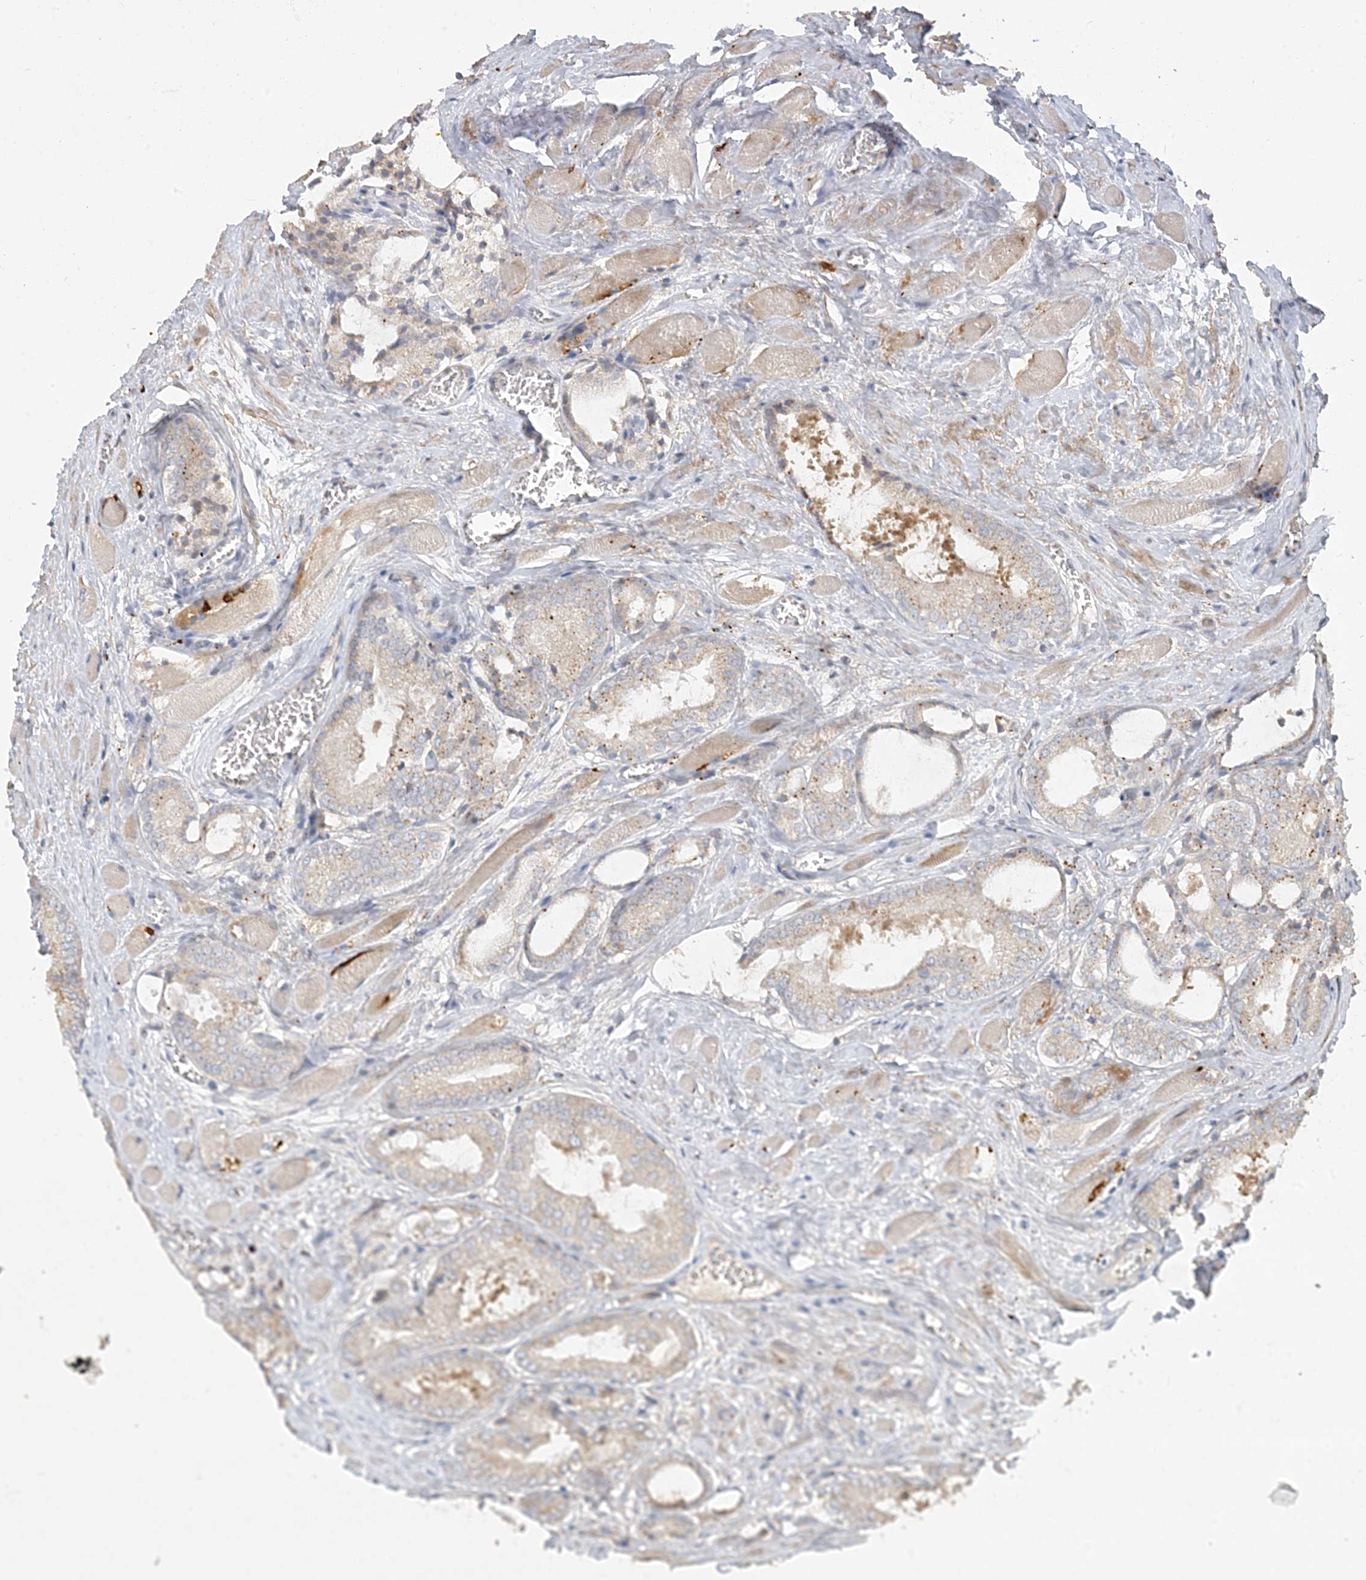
{"staining": {"intensity": "weak", "quantity": "<25%", "location": "cytoplasmic/membranous"}, "tissue": "prostate cancer", "cell_type": "Tumor cells", "image_type": "cancer", "snomed": [{"axis": "morphology", "description": "Adenocarcinoma, Low grade"}, {"axis": "topography", "description": "Prostate"}], "caption": "High magnification brightfield microscopy of prostate cancer (low-grade adenocarcinoma) stained with DAB (3,3'-diaminobenzidine) (brown) and counterstained with hematoxylin (blue): tumor cells show no significant staining. (Stains: DAB (3,3'-diaminobenzidine) IHC with hematoxylin counter stain, Microscopy: brightfield microscopy at high magnification).", "gene": "LTN1", "patient": {"sex": "male", "age": 67}}